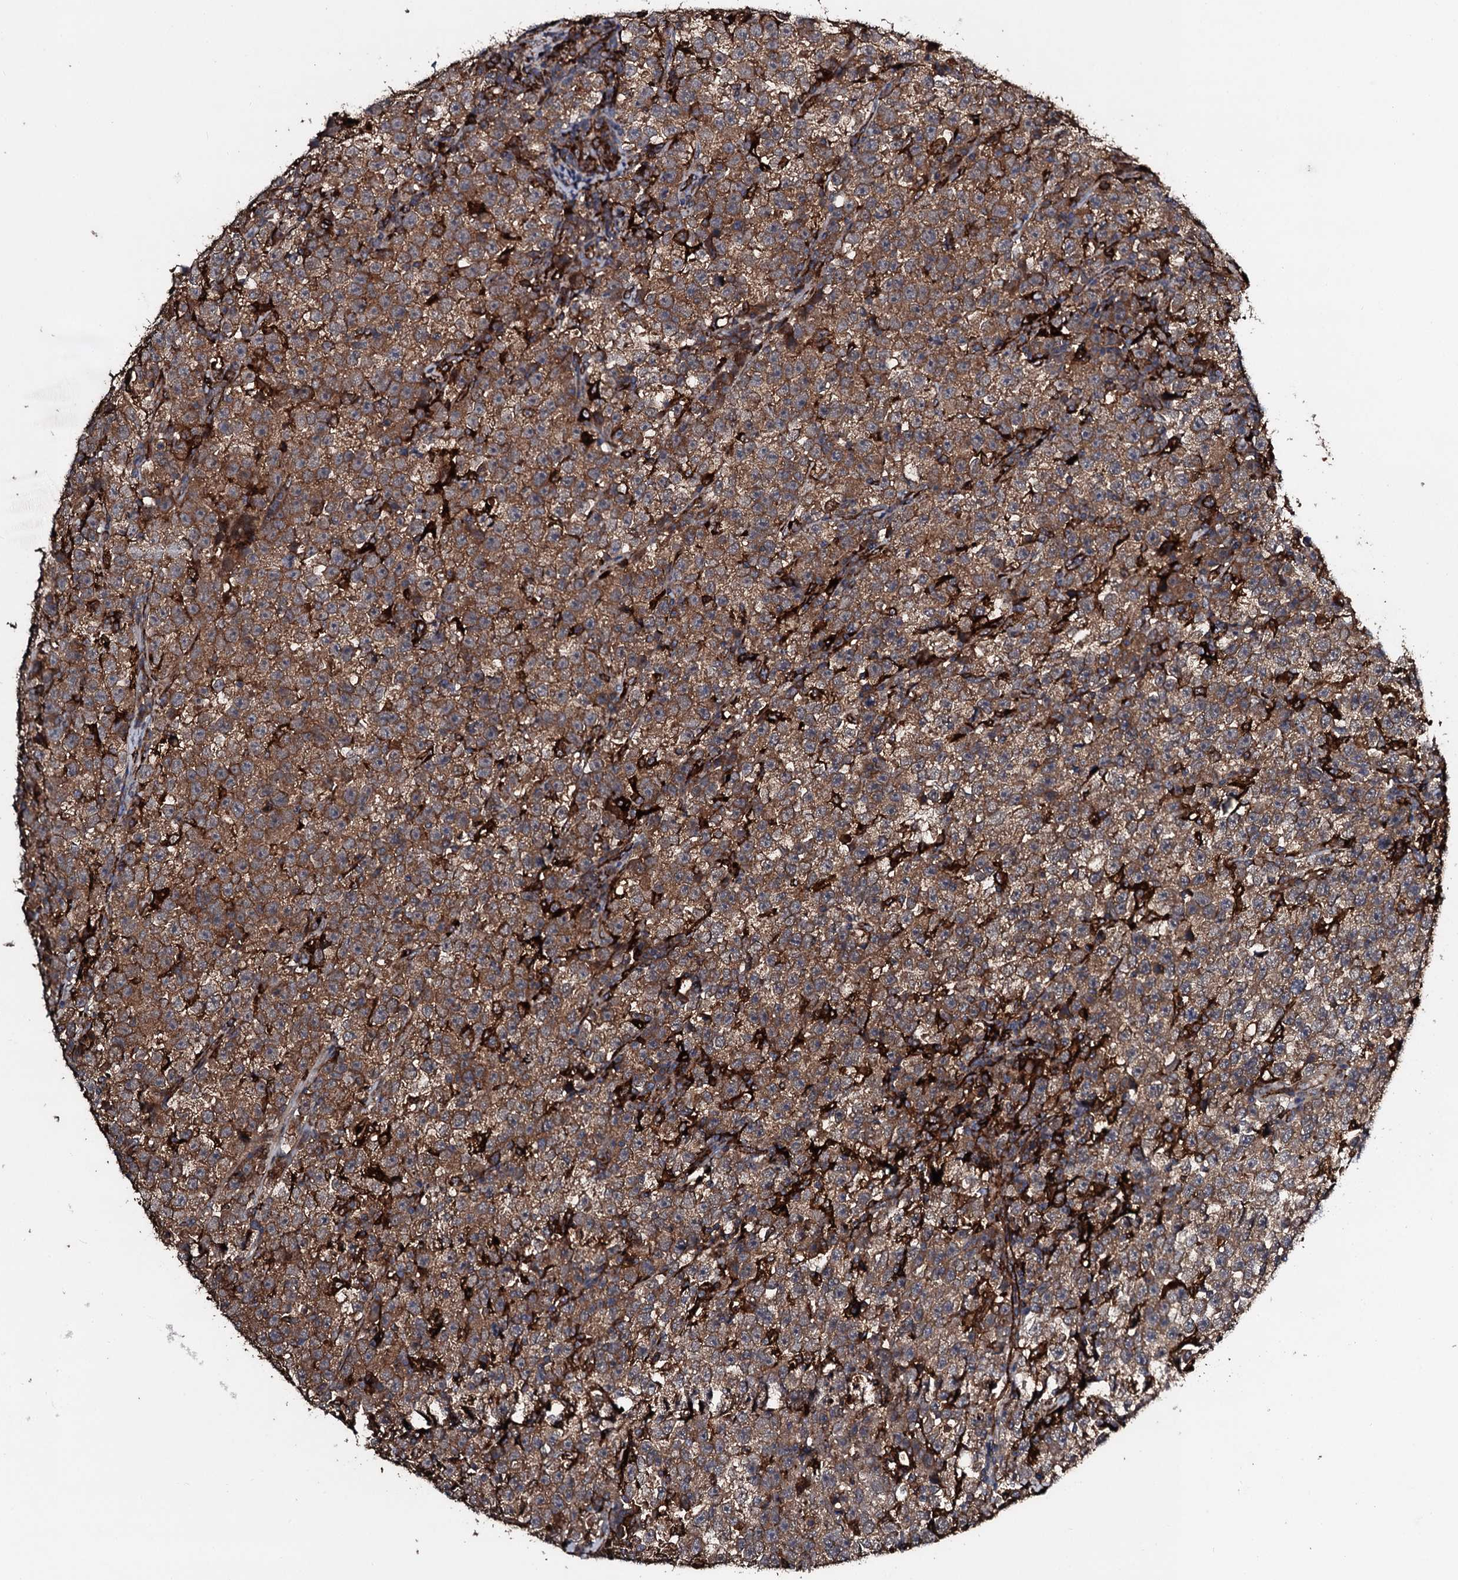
{"staining": {"intensity": "moderate", "quantity": ">75%", "location": "cytoplasmic/membranous"}, "tissue": "testis cancer", "cell_type": "Tumor cells", "image_type": "cancer", "snomed": [{"axis": "morphology", "description": "Normal tissue, NOS"}, {"axis": "morphology", "description": "Seminoma, NOS"}, {"axis": "topography", "description": "Testis"}], "caption": "Approximately >75% of tumor cells in testis cancer show moderate cytoplasmic/membranous protein staining as visualized by brown immunohistochemical staining.", "gene": "TPGS2", "patient": {"sex": "male", "age": 43}}